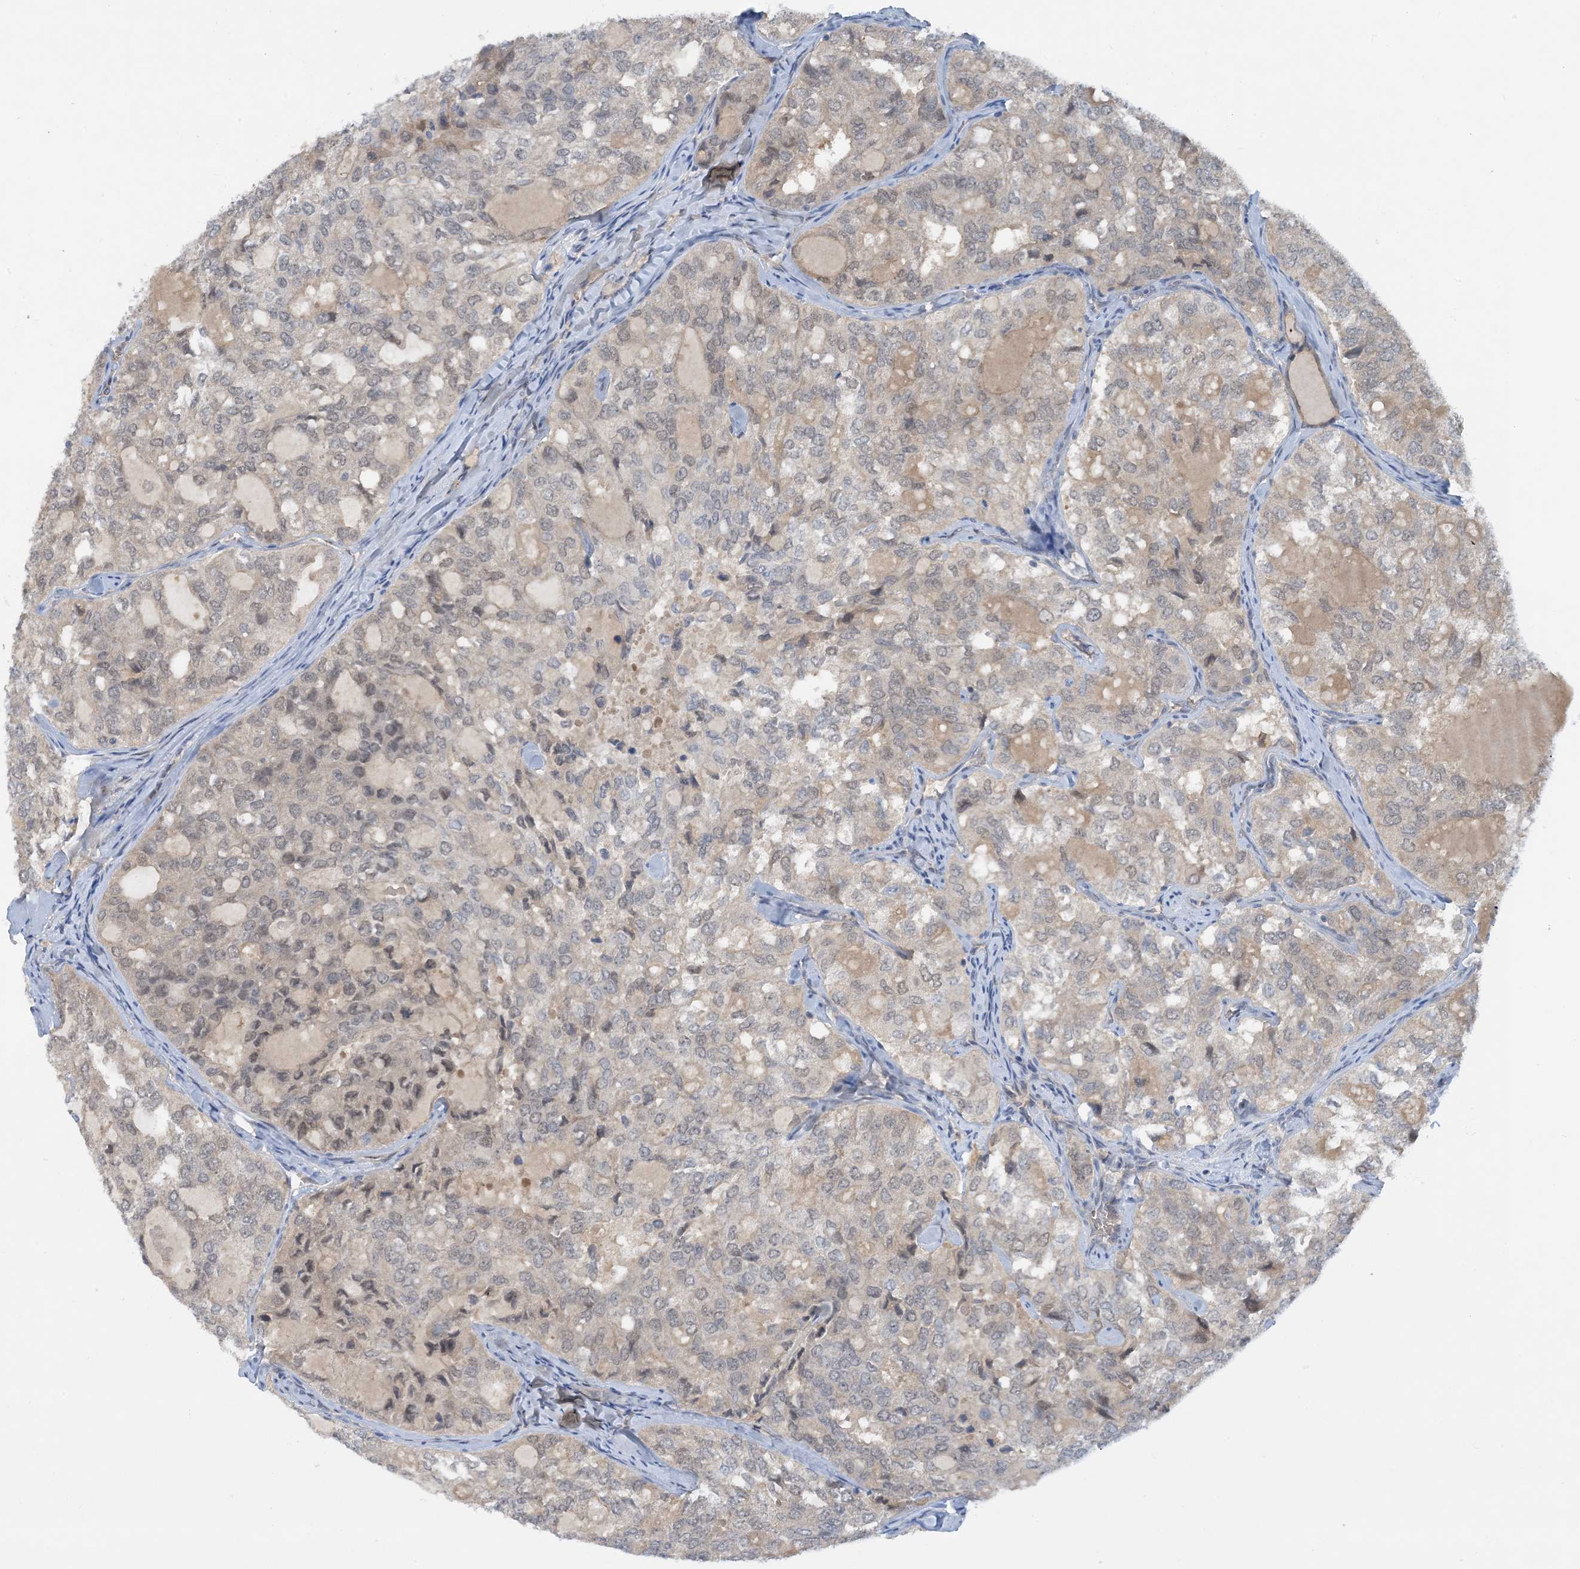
{"staining": {"intensity": "weak", "quantity": "<25%", "location": "nuclear"}, "tissue": "thyroid cancer", "cell_type": "Tumor cells", "image_type": "cancer", "snomed": [{"axis": "morphology", "description": "Follicular adenoma carcinoma, NOS"}, {"axis": "topography", "description": "Thyroid gland"}], "caption": "Thyroid cancer (follicular adenoma carcinoma) stained for a protein using immunohistochemistry exhibits no positivity tumor cells.", "gene": "UBE2E1", "patient": {"sex": "male", "age": 75}}